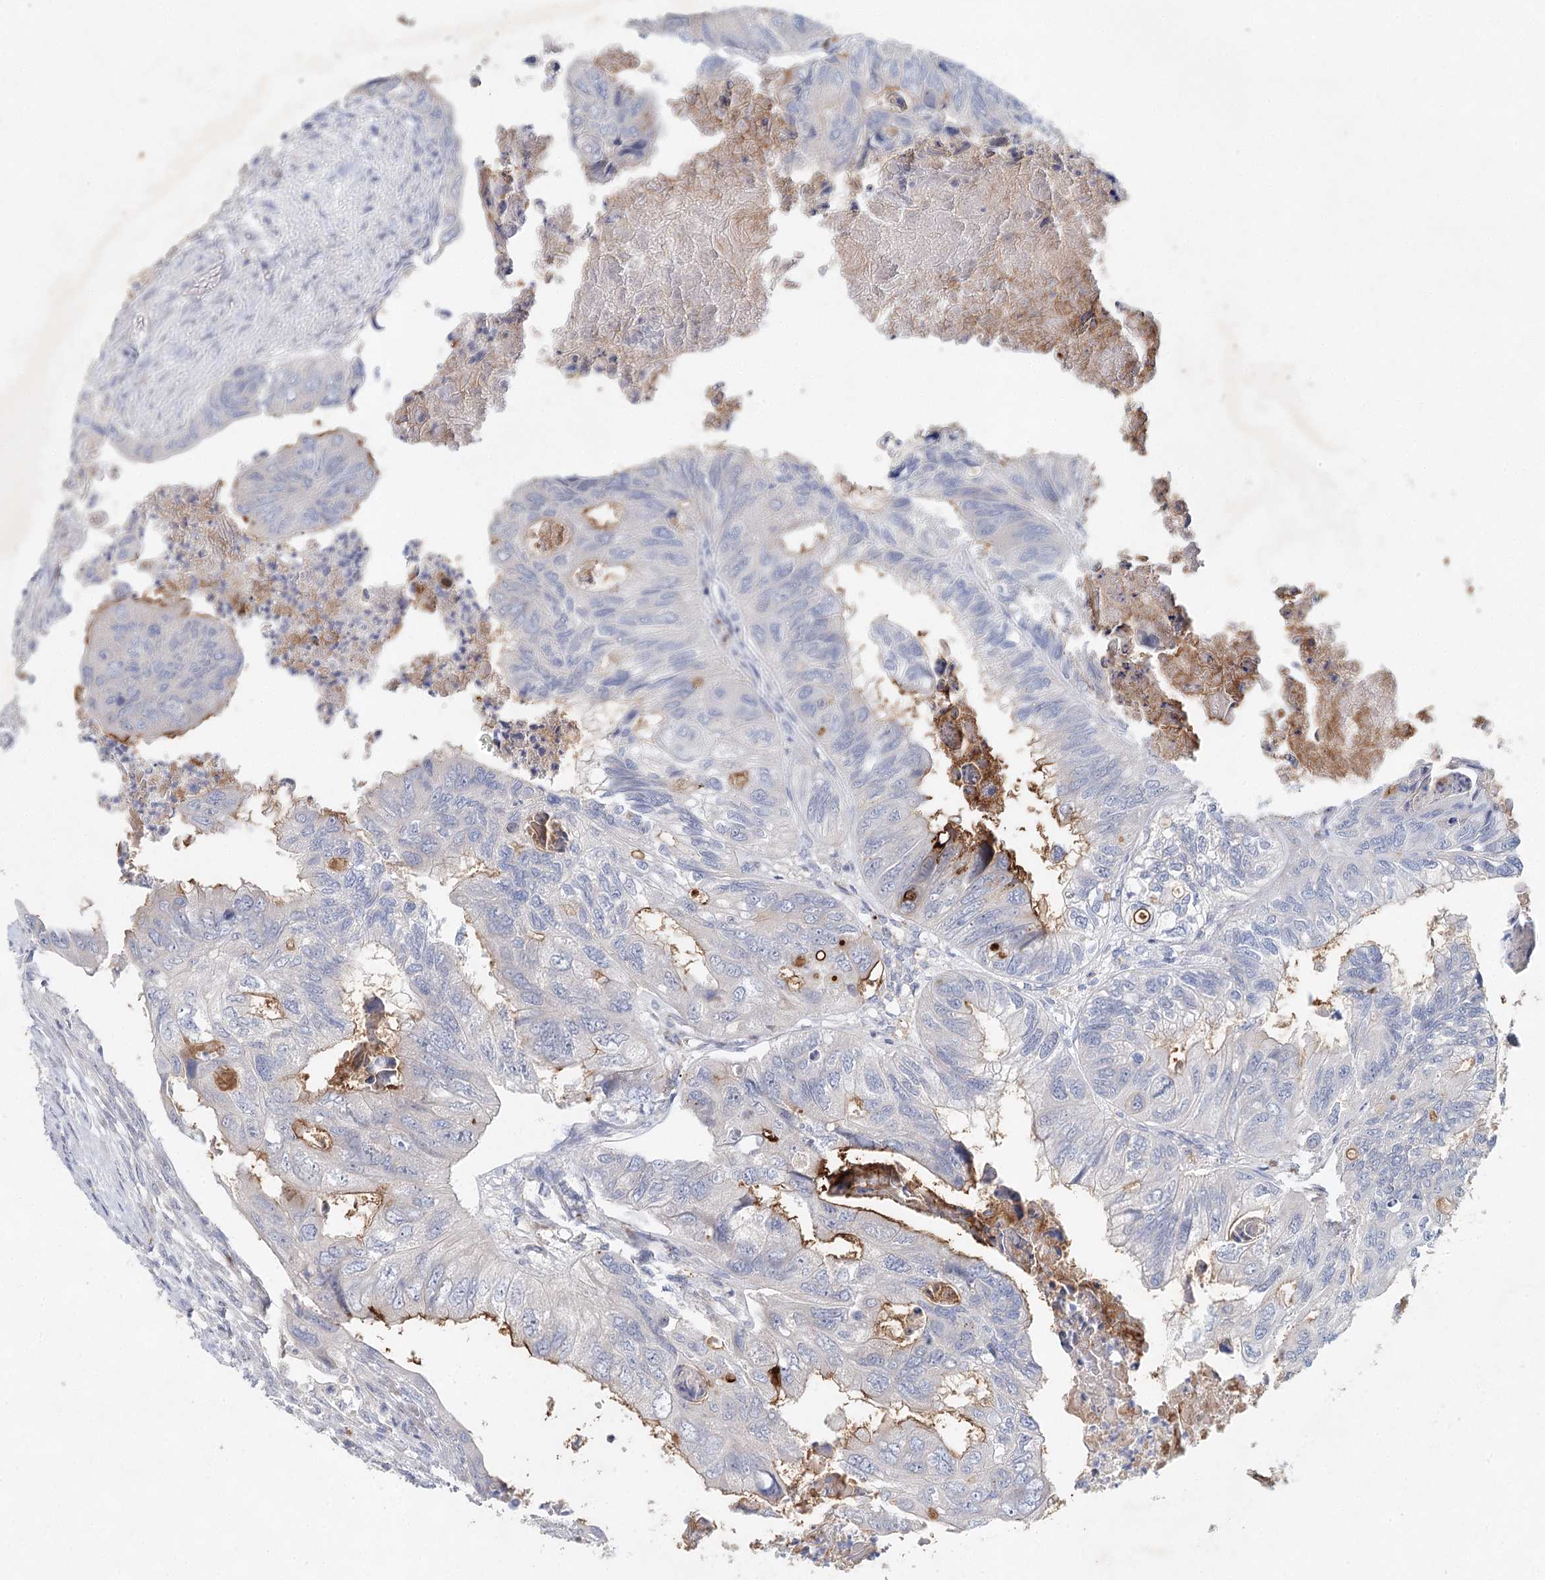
{"staining": {"intensity": "moderate", "quantity": "<25%", "location": "cytoplasmic/membranous"}, "tissue": "colorectal cancer", "cell_type": "Tumor cells", "image_type": "cancer", "snomed": [{"axis": "morphology", "description": "Adenocarcinoma, NOS"}, {"axis": "topography", "description": "Rectum"}], "caption": "This is a histology image of immunohistochemistry (IHC) staining of adenocarcinoma (colorectal), which shows moderate positivity in the cytoplasmic/membranous of tumor cells.", "gene": "SLC19A3", "patient": {"sex": "male", "age": 63}}